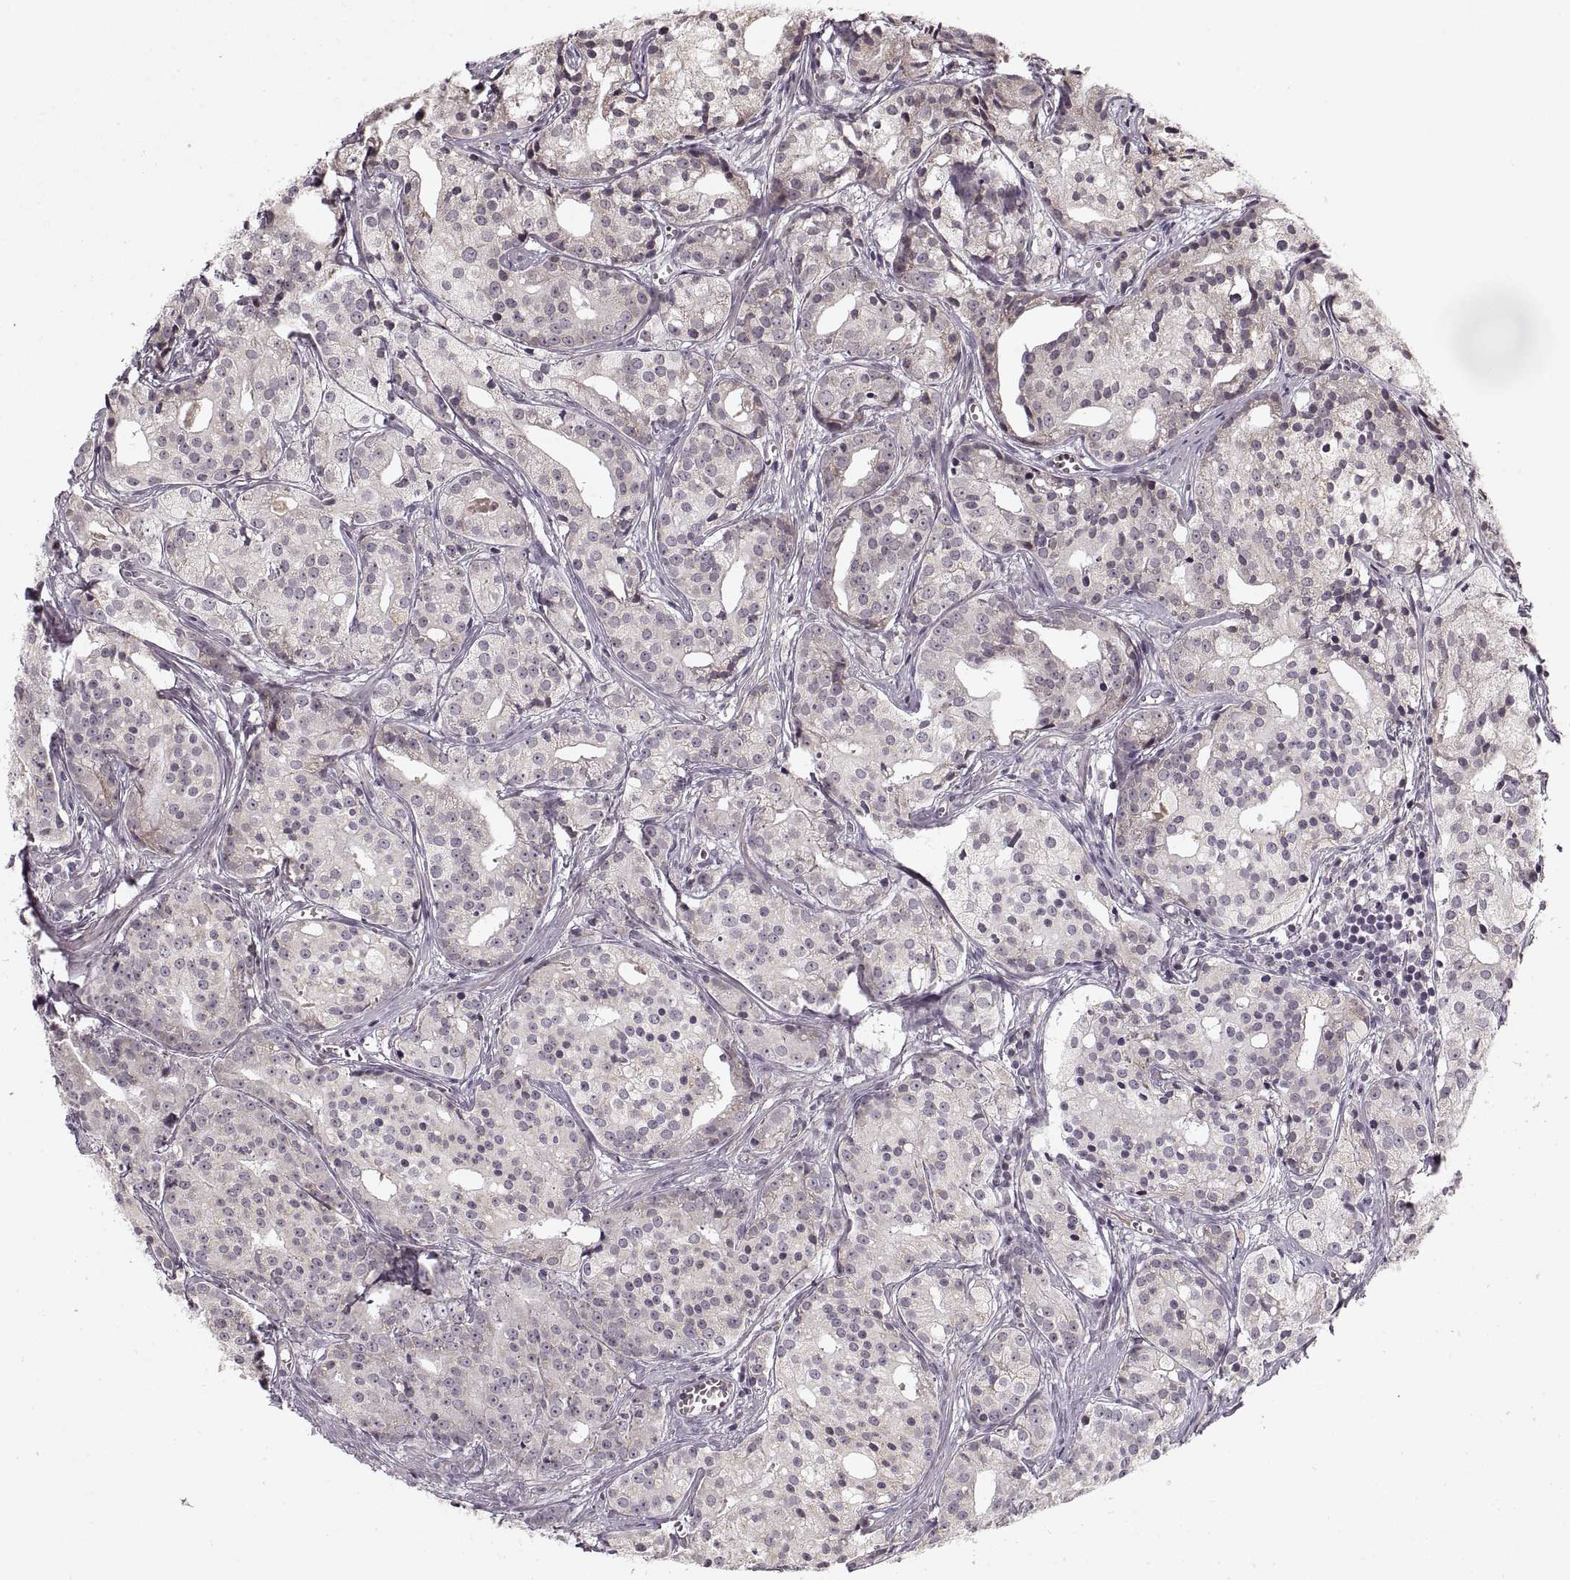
{"staining": {"intensity": "negative", "quantity": "none", "location": "none"}, "tissue": "prostate cancer", "cell_type": "Tumor cells", "image_type": "cancer", "snomed": [{"axis": "morphology", "description": "Adenocarcinoma, Medium grade"}, {"axis": "topography", "description": "Prostate"}], "caption": "High power microscopy histopathology image of an immunohistochemistry micrograph of medium-grade adenocarcinoma (prostate), revealing no significant staining in tumor cells.", "gene": "ASIC3", "patient": {"sex": "male", "age": 74}}